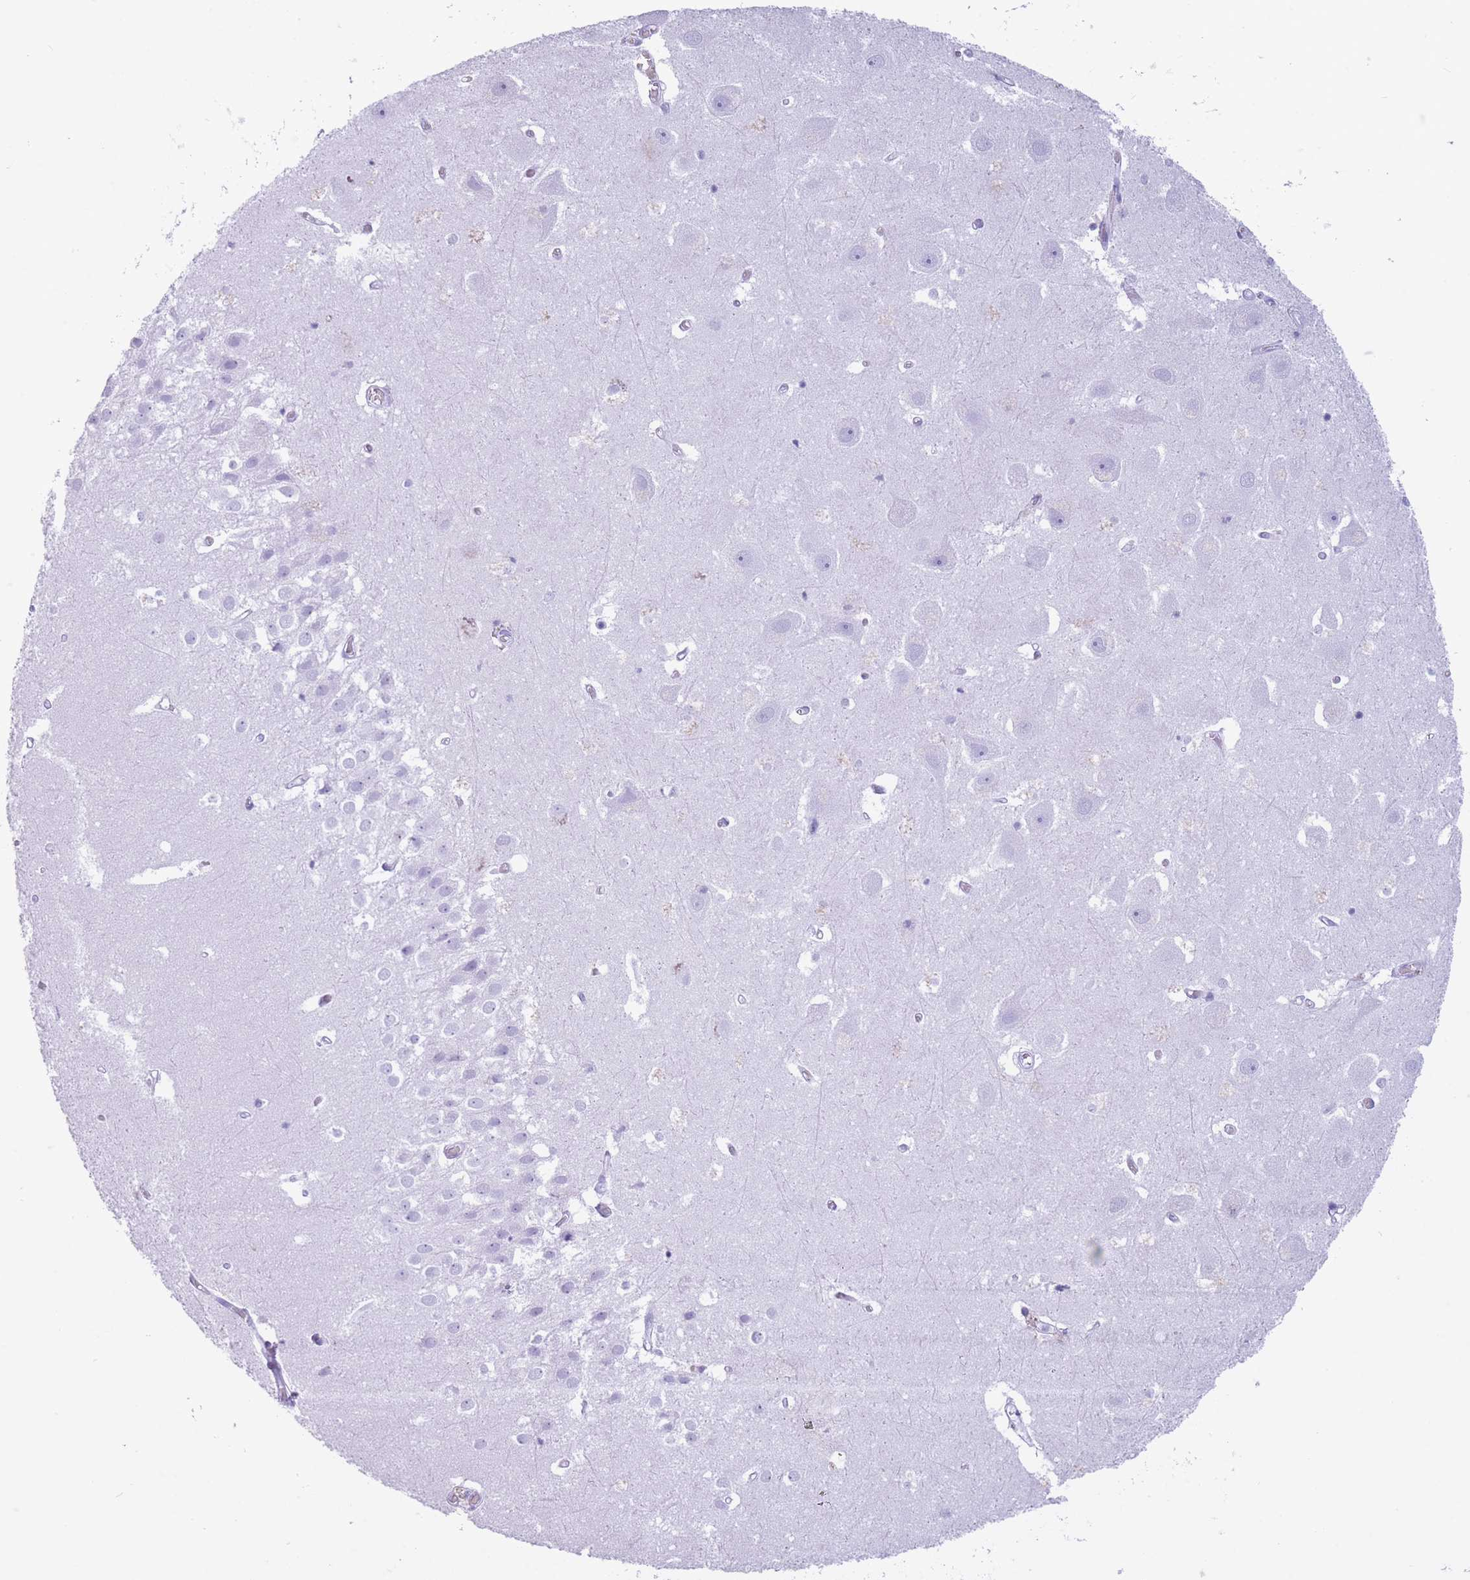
{"staining": {"intensity": "negative", "quantity": "none", "location": "none"}, "tissue": "hippocampus", "cell_type": "Glial cells", "image_type": "normal", "snomed": [{"axis": "morphology", "description": "Normal tissue, NOS"}, {"axis": "topography", "description": "Hippocampus"}], "caption": "An image of human hippocampus is negative for staining in glial cells. (Brightfield microscopy of DAB (3,3'-diaminobenzidine) immunohistochemistry (IHC) at high magnification).", "gene": "OR4F16", "patient": {"sex": "female", "age": 52}}